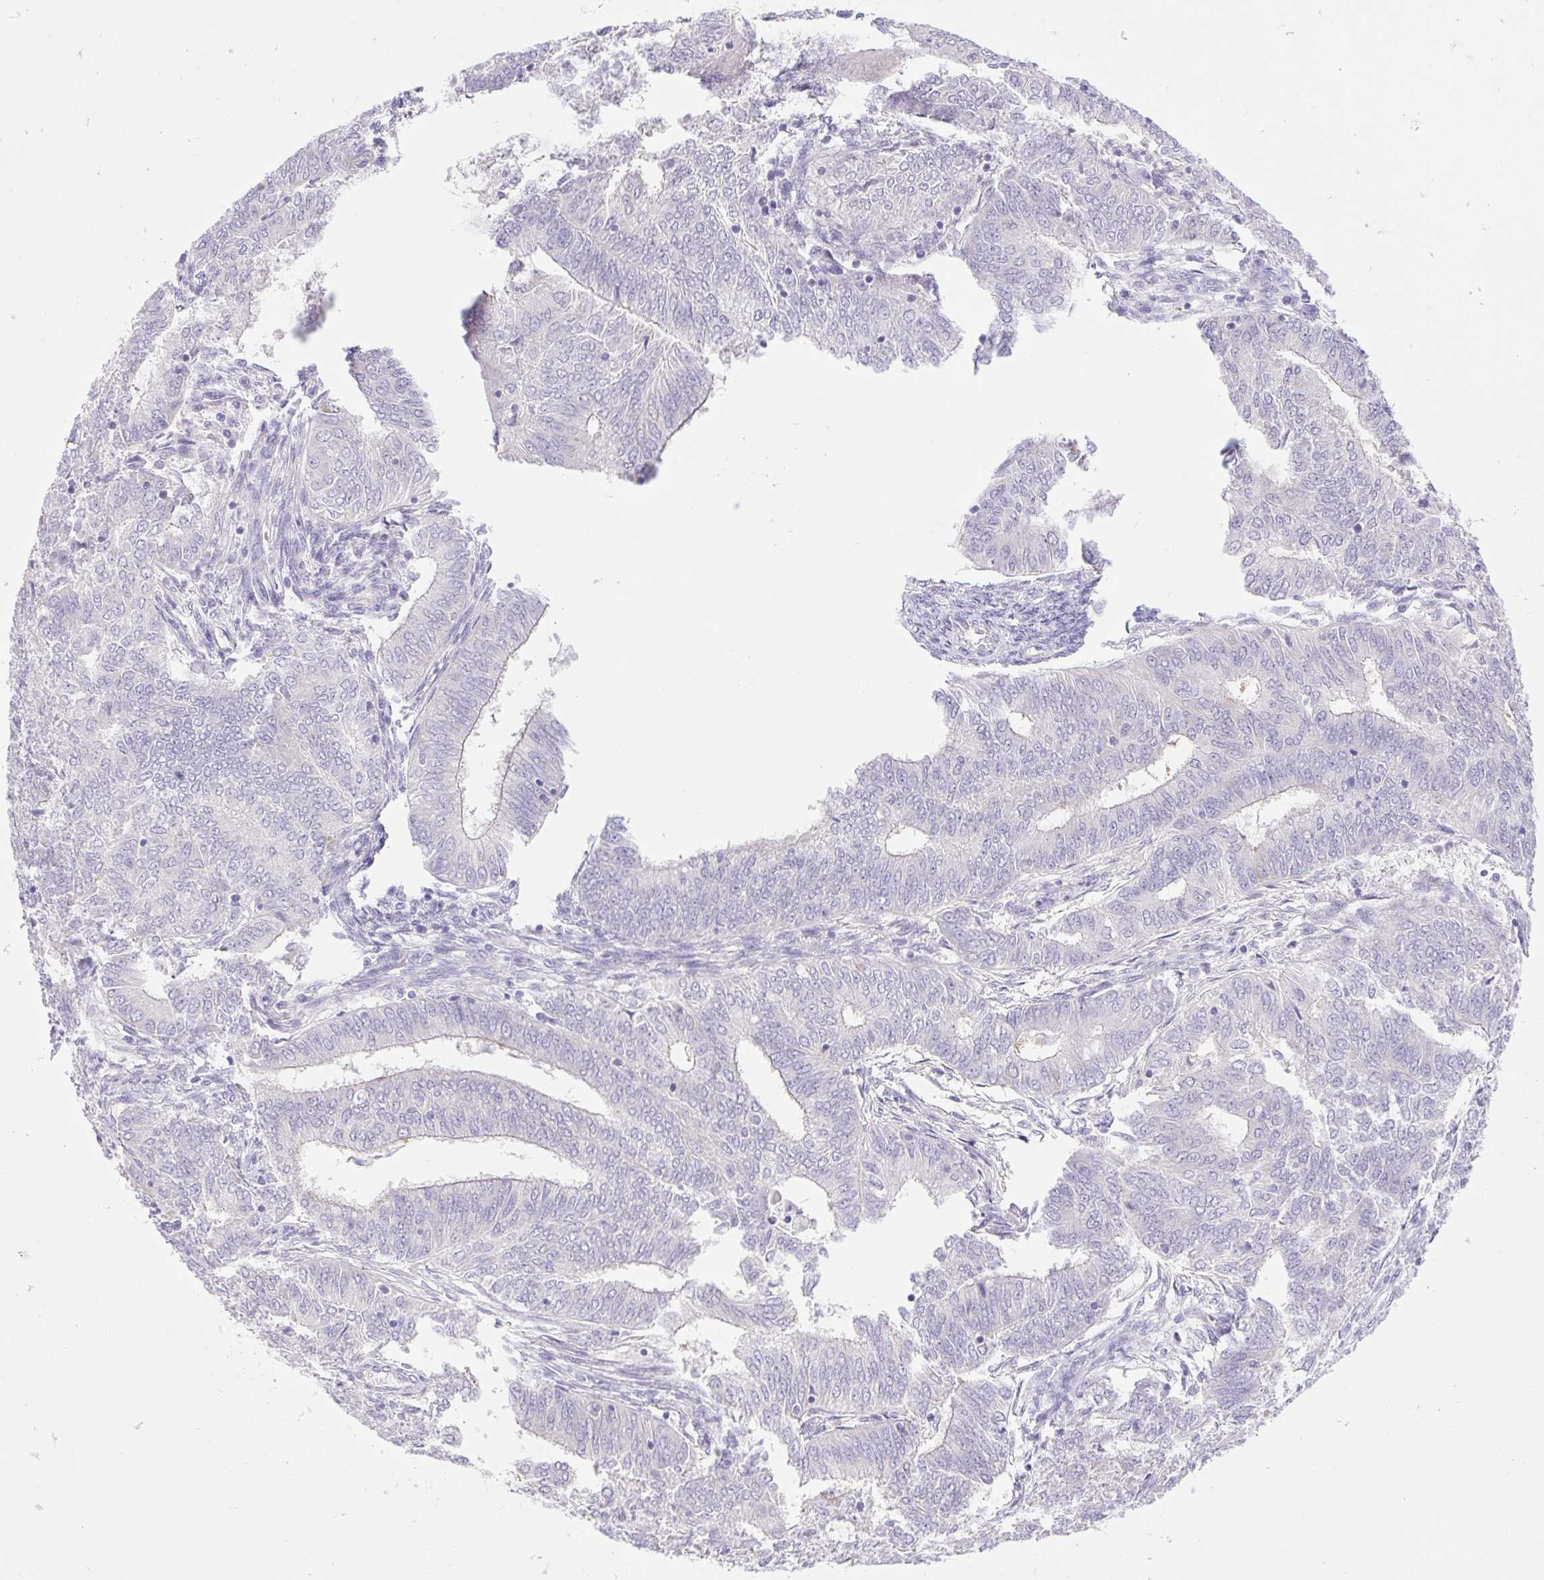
{"staining": {"intensity": "negative", "quantity": "none", "location": "none"}, "tissue": "endometrial cancer", "cell_type": "Tumor cells", "image_type": "cancer", "snomed": [{"axis": "morphology", "description": "Adenocarcinoma, NOS"}, {"axis": "topography", "description": "Endometrium"}], "caption": "DAB (3,3'-diaminobenzidine) immunohistochemical staining of endometrial adenocarcinoma displays no significant staining in tumor cells. The staining was performed using DAB to visualize the protein expression in brown, while the nuclei were stained in blue with hematoxylin (Magnification: 20x).", "gene": "FAM177B", "patient": {"sex": "female", "age": 62}}